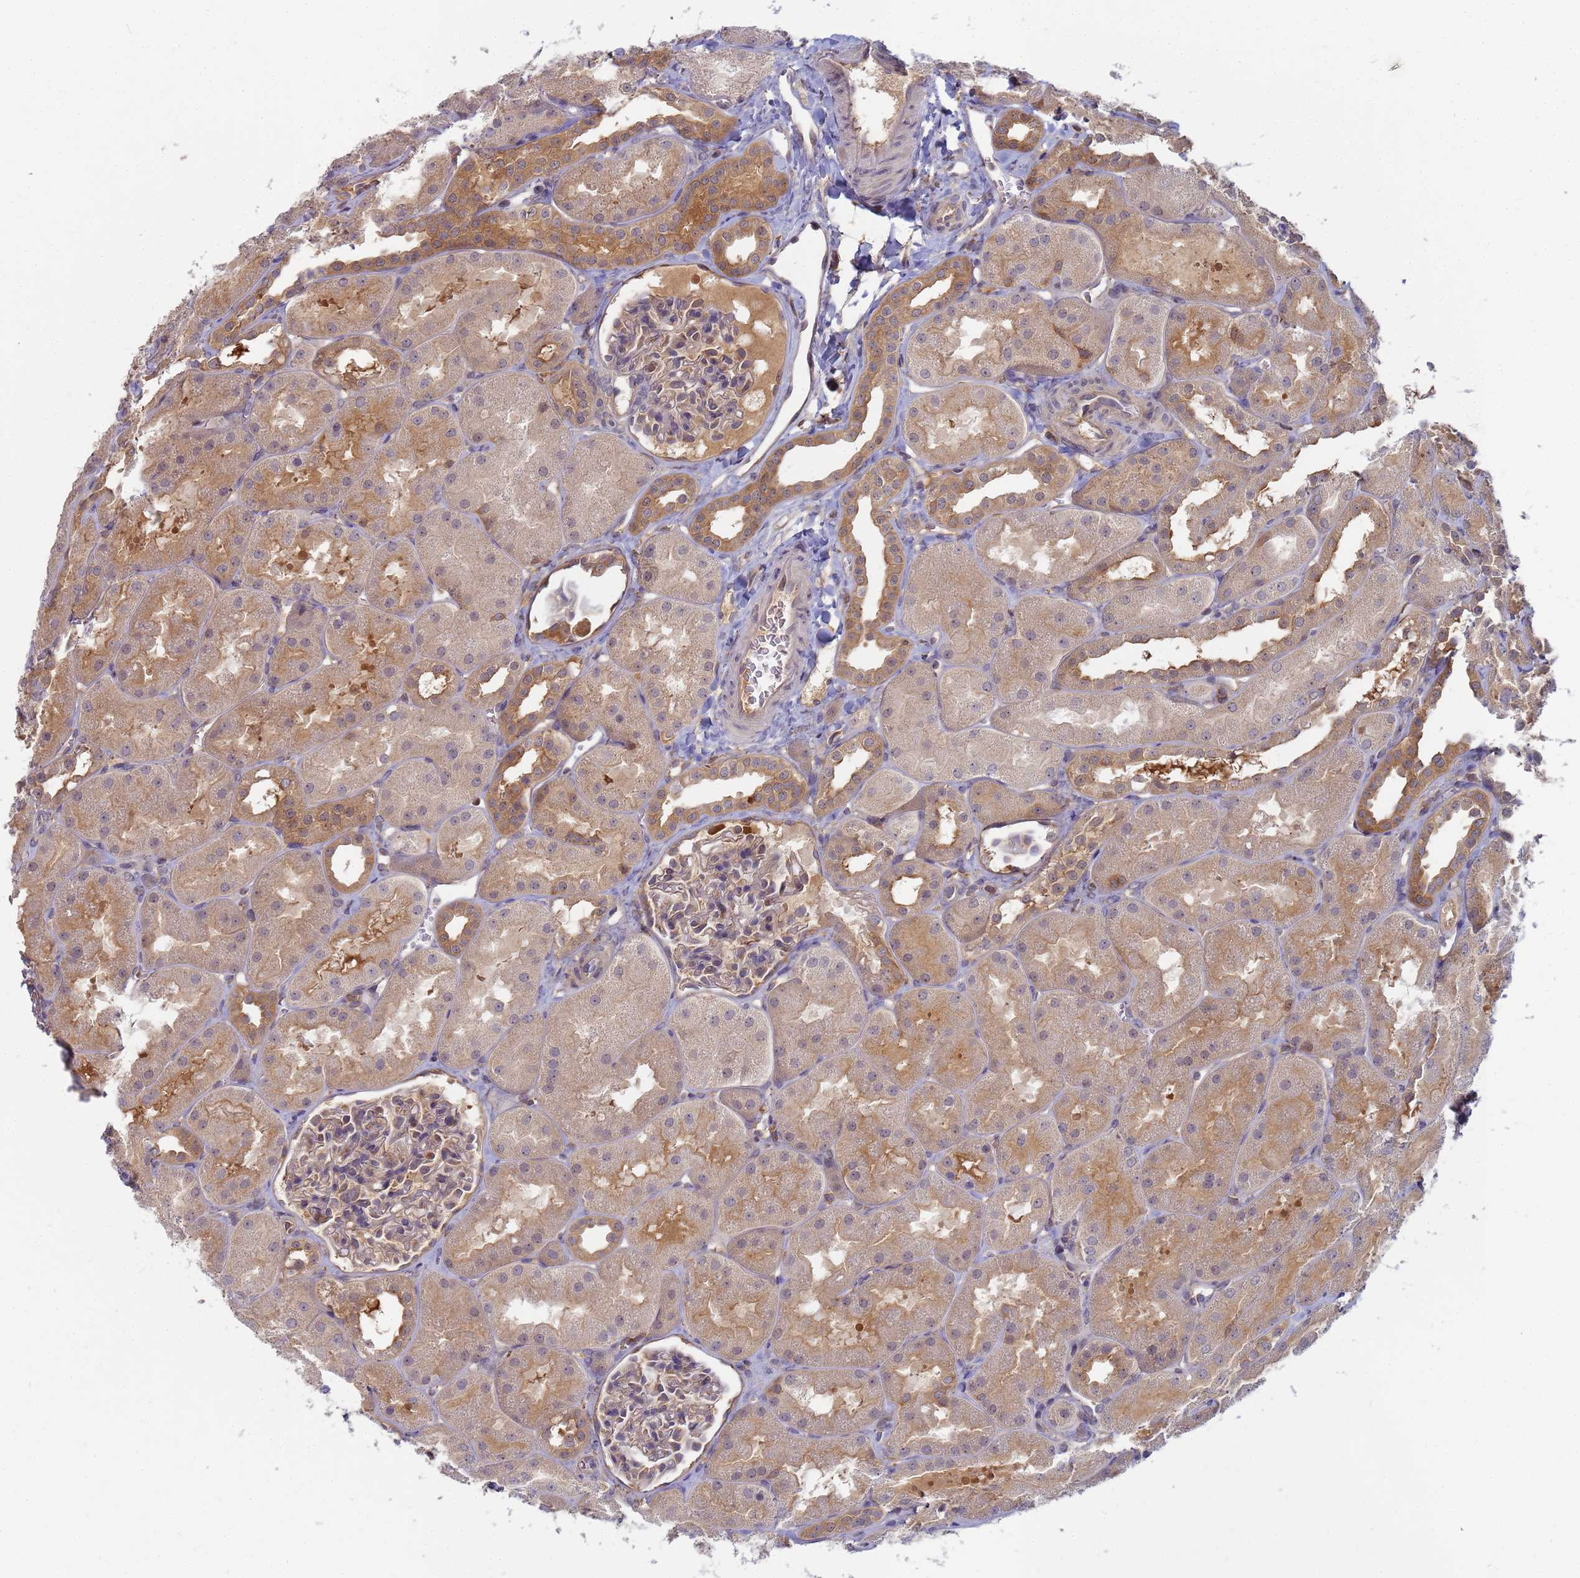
{"staining": {"intensity": "weak", "quantity": "25%-75%", "location": "cytoplasmic/membranous"}, "tissue": "kidney", "cell_type": "Cells in glomeruli", "image_type": "normal", "snomed": [{"axis": "morphology", "description": "Normal tissue, NOS"}, {"axis": "topography", "description": "Kidney"}, {"axis": "topography", "description": "Urinary bladder"}], "caption": "High-power microscopy captured an immunohistochemistry histopathology image of unremarkable kidney, revealing weak cytoplasmic/membranous positivity in approximately 25%-75% of cells in glomeruli. Immunohistochemistry stains the protein of interest in brown and the nuclei are stained blue.", "gene": "SHARPIN", "patient": {"sex": "male", "age": 16}}